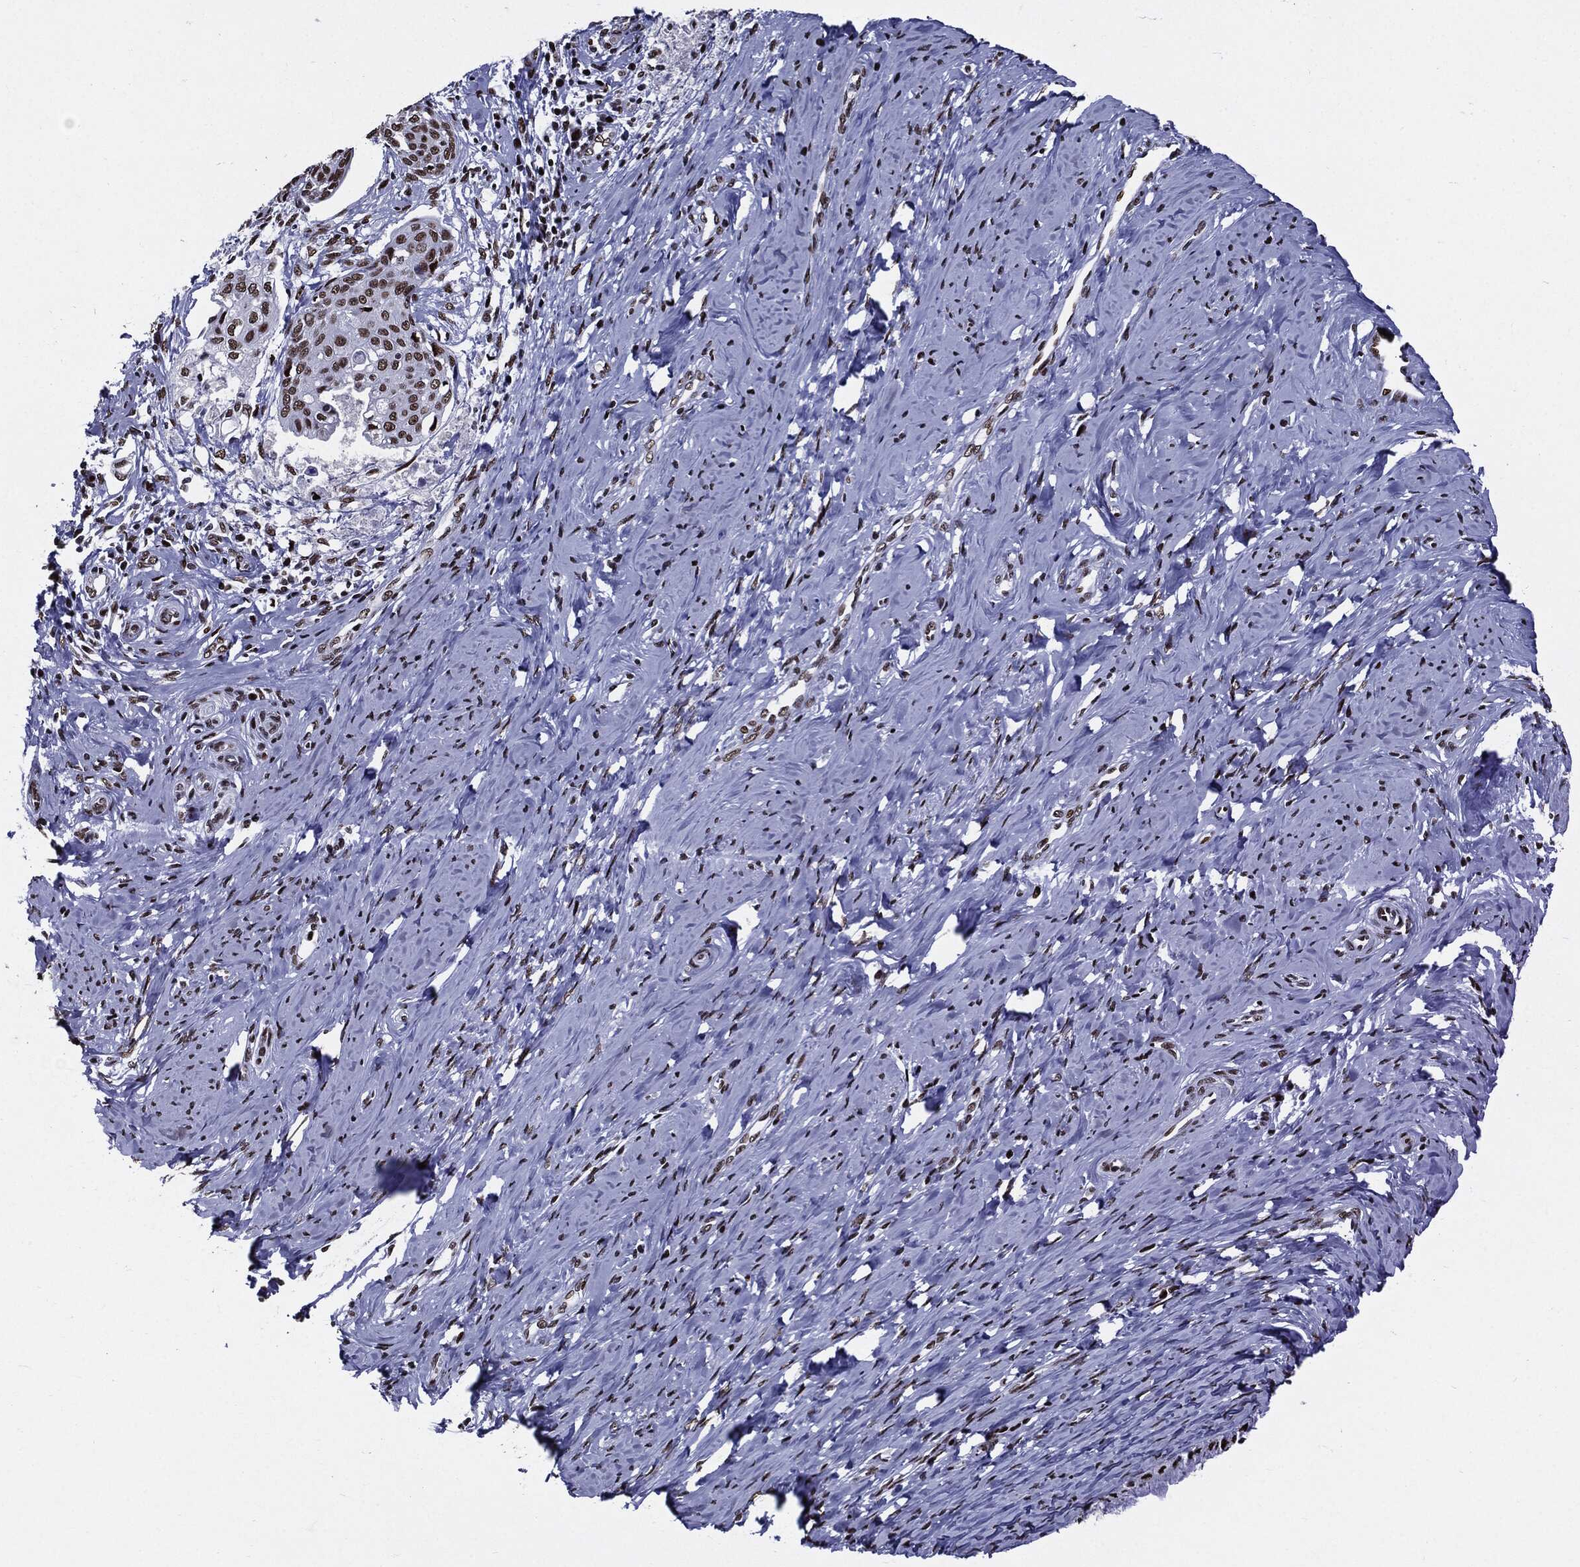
{"staining": {"intensity": "moderate", "quantity": ">75%", "location": "nuclear"}, "tissue": "cervical cancer", "cell_type": "Tumor cells", "image_type": "cancer", "snomed": [{"axis": "morphology", "description": "Squamous cell carcinoma, NOS"}, {"axis": "topography", "description": "Cervix"}], "caption": "Cervical cancer (squamous cell carcinoma) stained with DAB (3,3'-diaminobenzidine) immunohistochemistry displays medium levels of moderate nuclear expression in approximately >75% of tumor cells.", "gene": "ZFP91", "patient": {"sex": "female", "age": 51}}